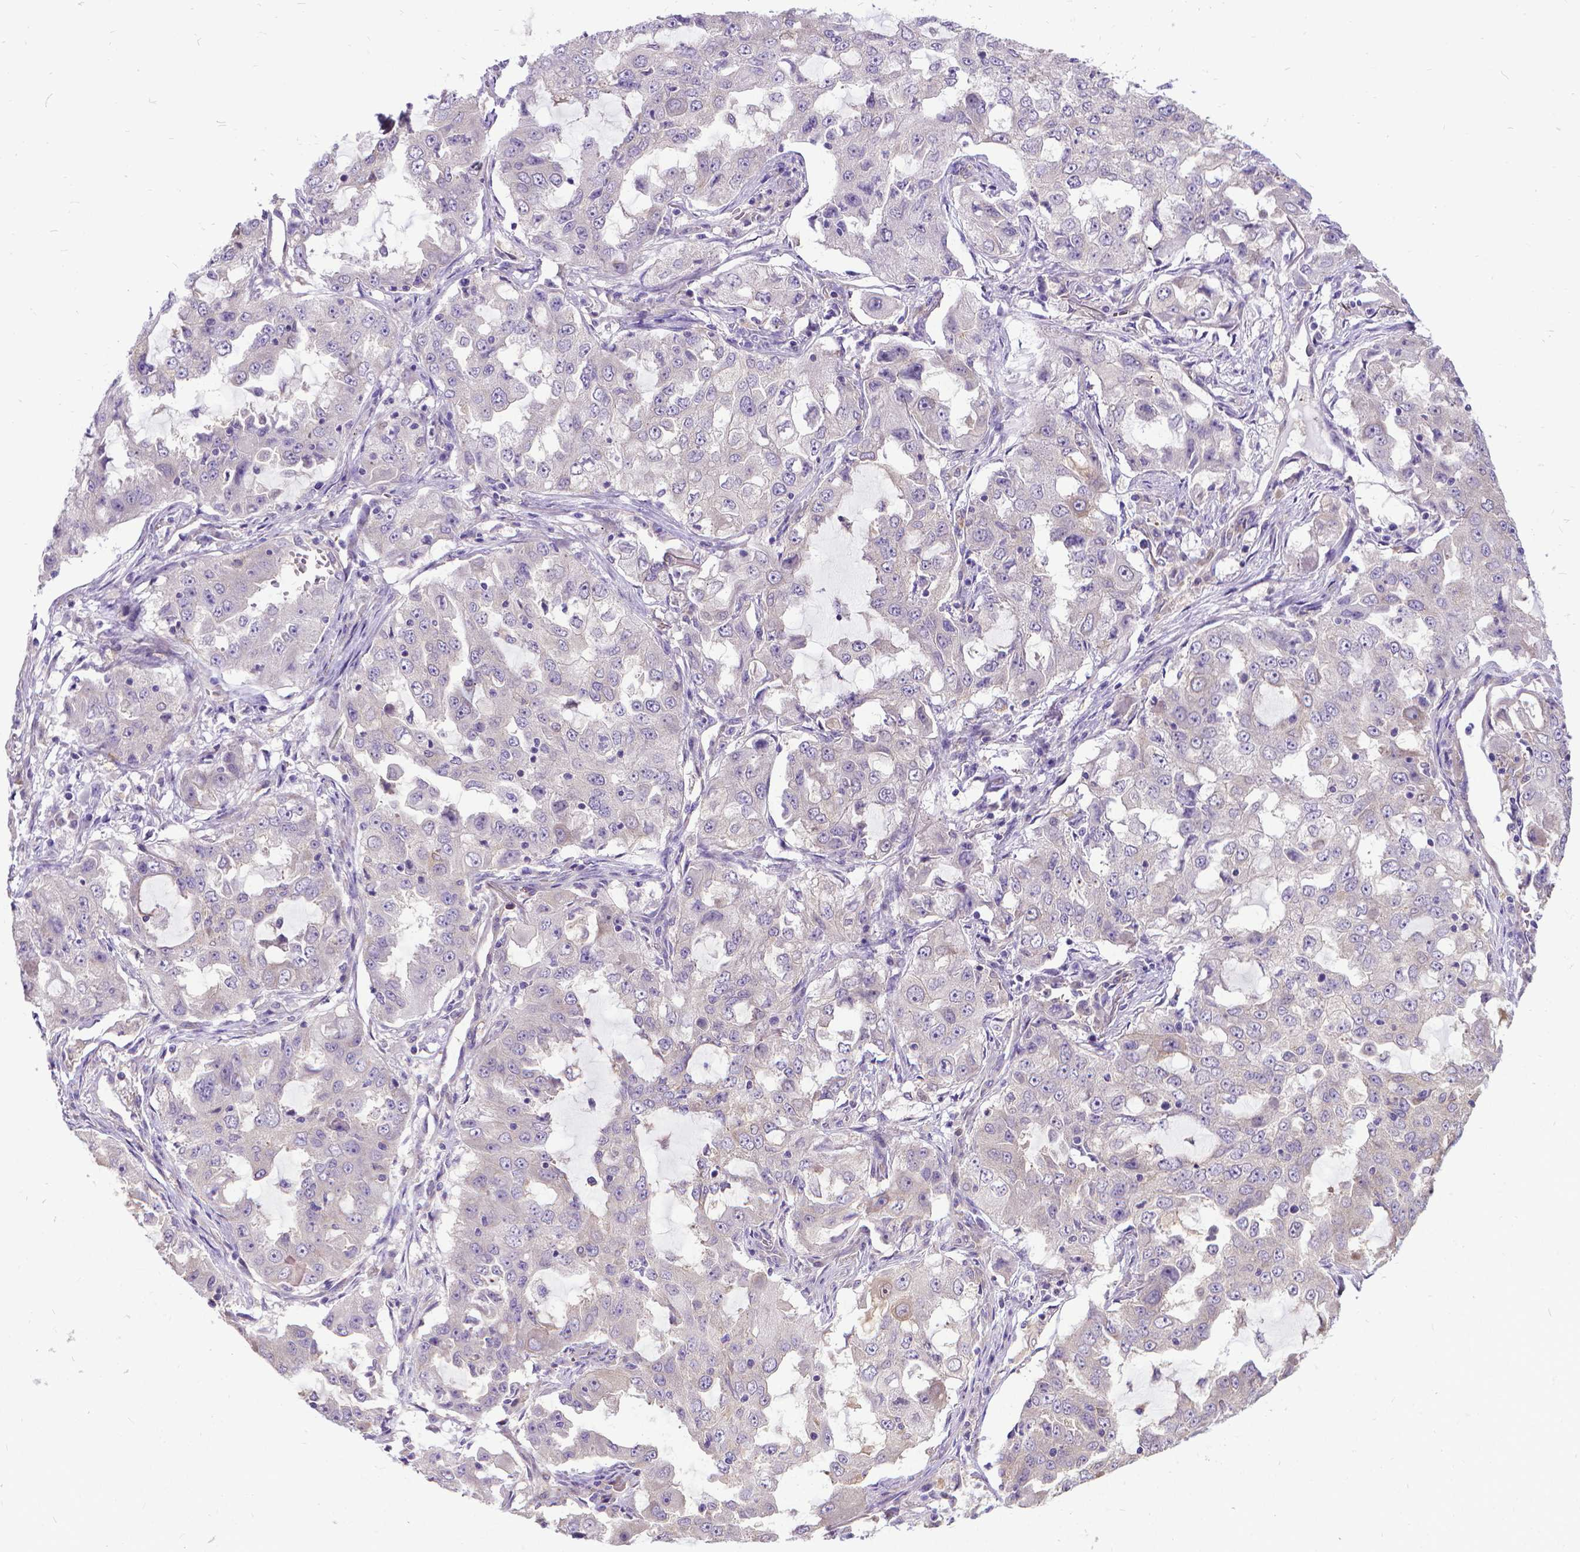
{"staining": {"intensity": "negative", "quantity": "none", "location": "none"}, "tissue": "lung cancer", "cell_type": "Tumor cells", "image_type": "cancer", "snomed": [{"axis": "morphology", "description": "Adenocarcinoma, NOS"}, {"axis": "topography", "description": "Lung"}], "caption": "Lung adenocarcinoma stained for a protein using IHC reveals no staining tumor cells.", "gene": "CFAP299", "patient": {"sex": "female", "age": 61}}